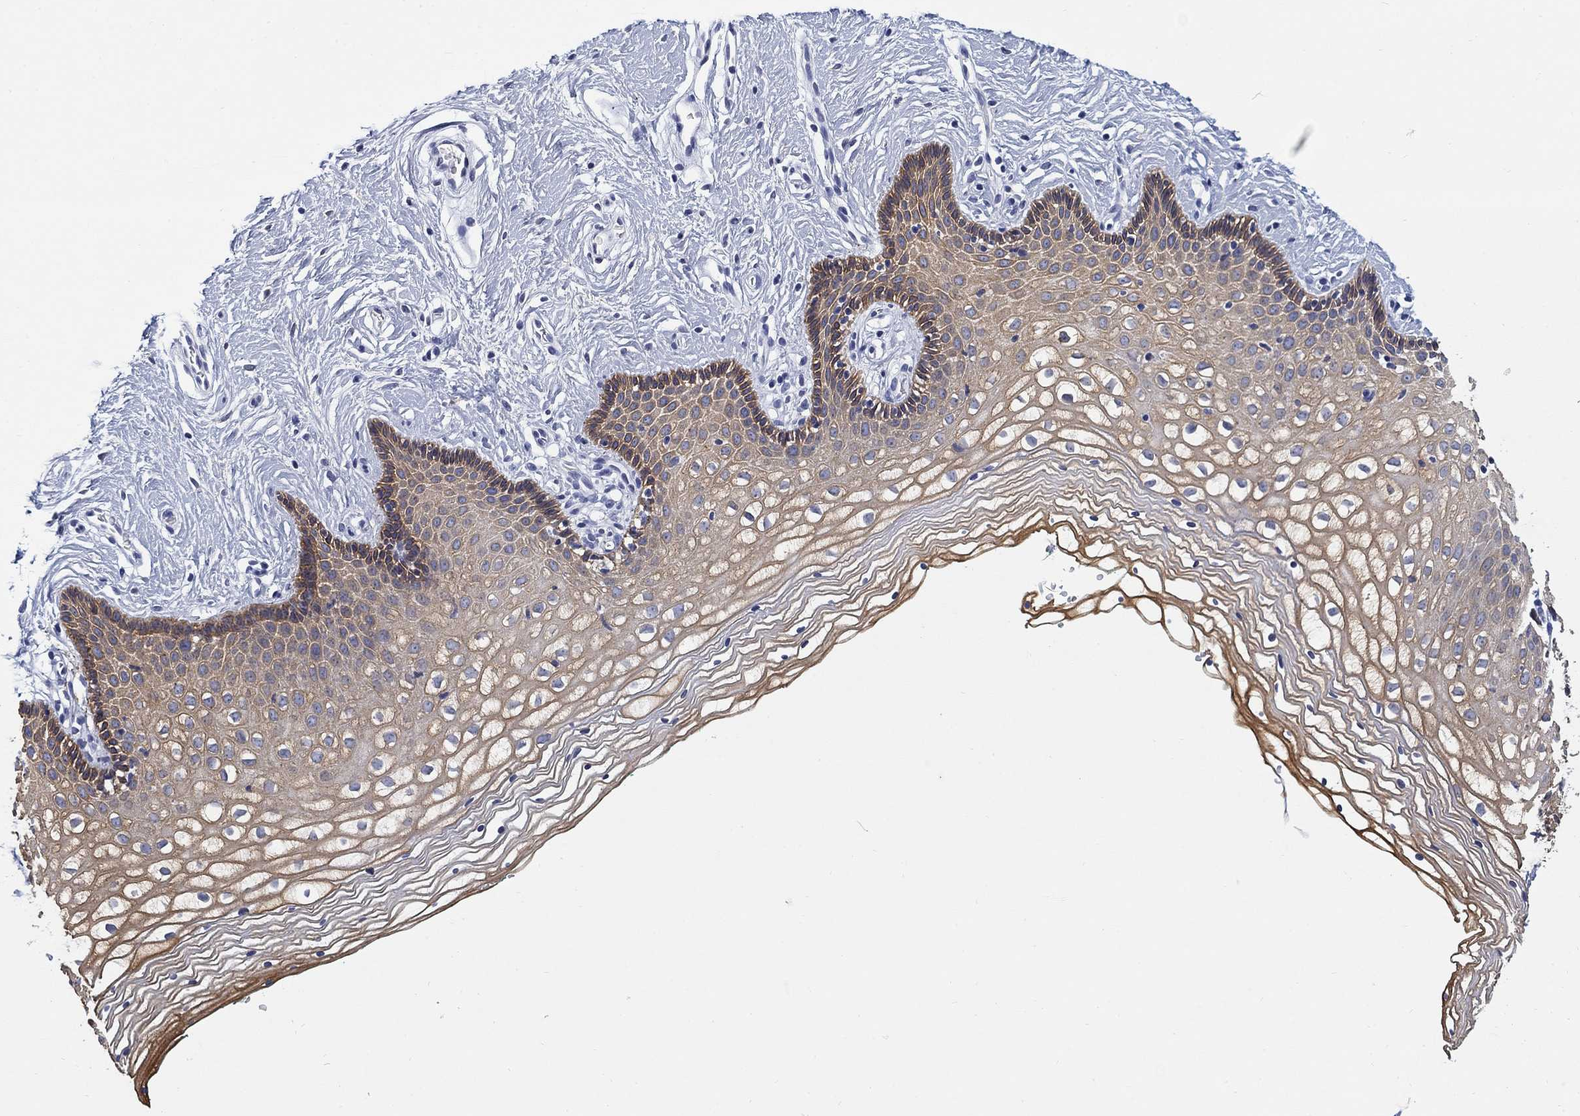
{"staining": {"intensity": "moderate", "quantity": "25%-75%", "location": "cytoplasmic/membranous"}, "tissue": "vagina", "cell_type": "Squamous epithelial cells", "image_type": "normal", "snomed": [{"axis": "morphology", "description": "Normal tissue, NOS"}, {"axis": "topography", "description": "Vagina"}], "caption": "About 25%-75% of squamous epithelial cells in unremarkable vagina show moderate cytoplasmic/membranous protein positivity as visualized by brown immunohistochemical staining.", "gene": "CLUL1", "patient": {"sex": "female", "age": 36}}